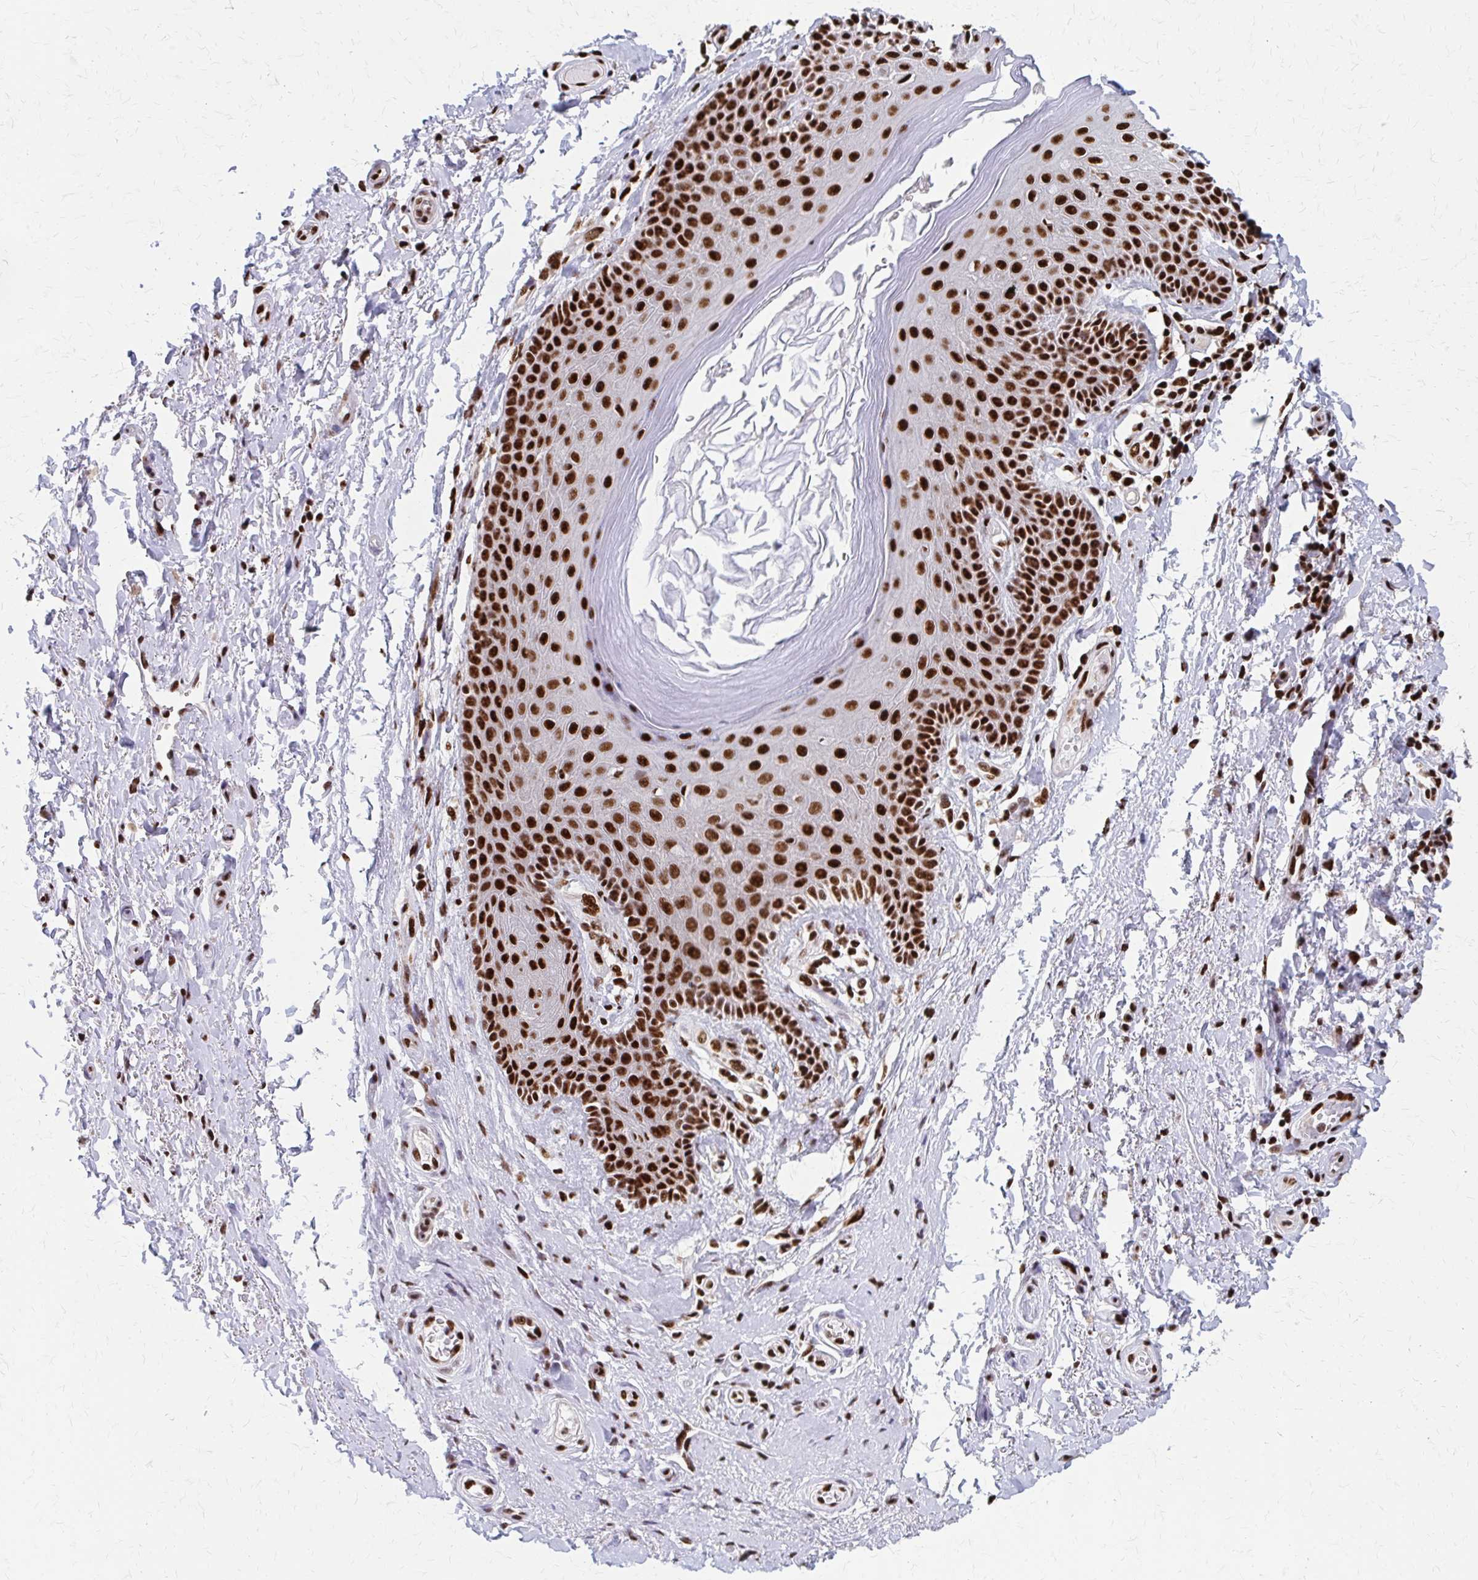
{"staining": {"intensity": "negative", "quantity": "none", "location": "none"}, "tissue": "adipose tissue", "cell_type": "Adipocytes", "image_type": "normal", "snomed": [{"axis": "morphology", "description": "Normal tissue, NOS"}, {"axis": "topography", "description": "Peripheral nerve tissue"}], "caption": "A high-resolution photomicrograph shows IHC staining of normal adipose tissue, which exhibits no significant staining in adipocytes.", "gene": "CNKSR3", "patient": {"sex": "male", "age": 51}}